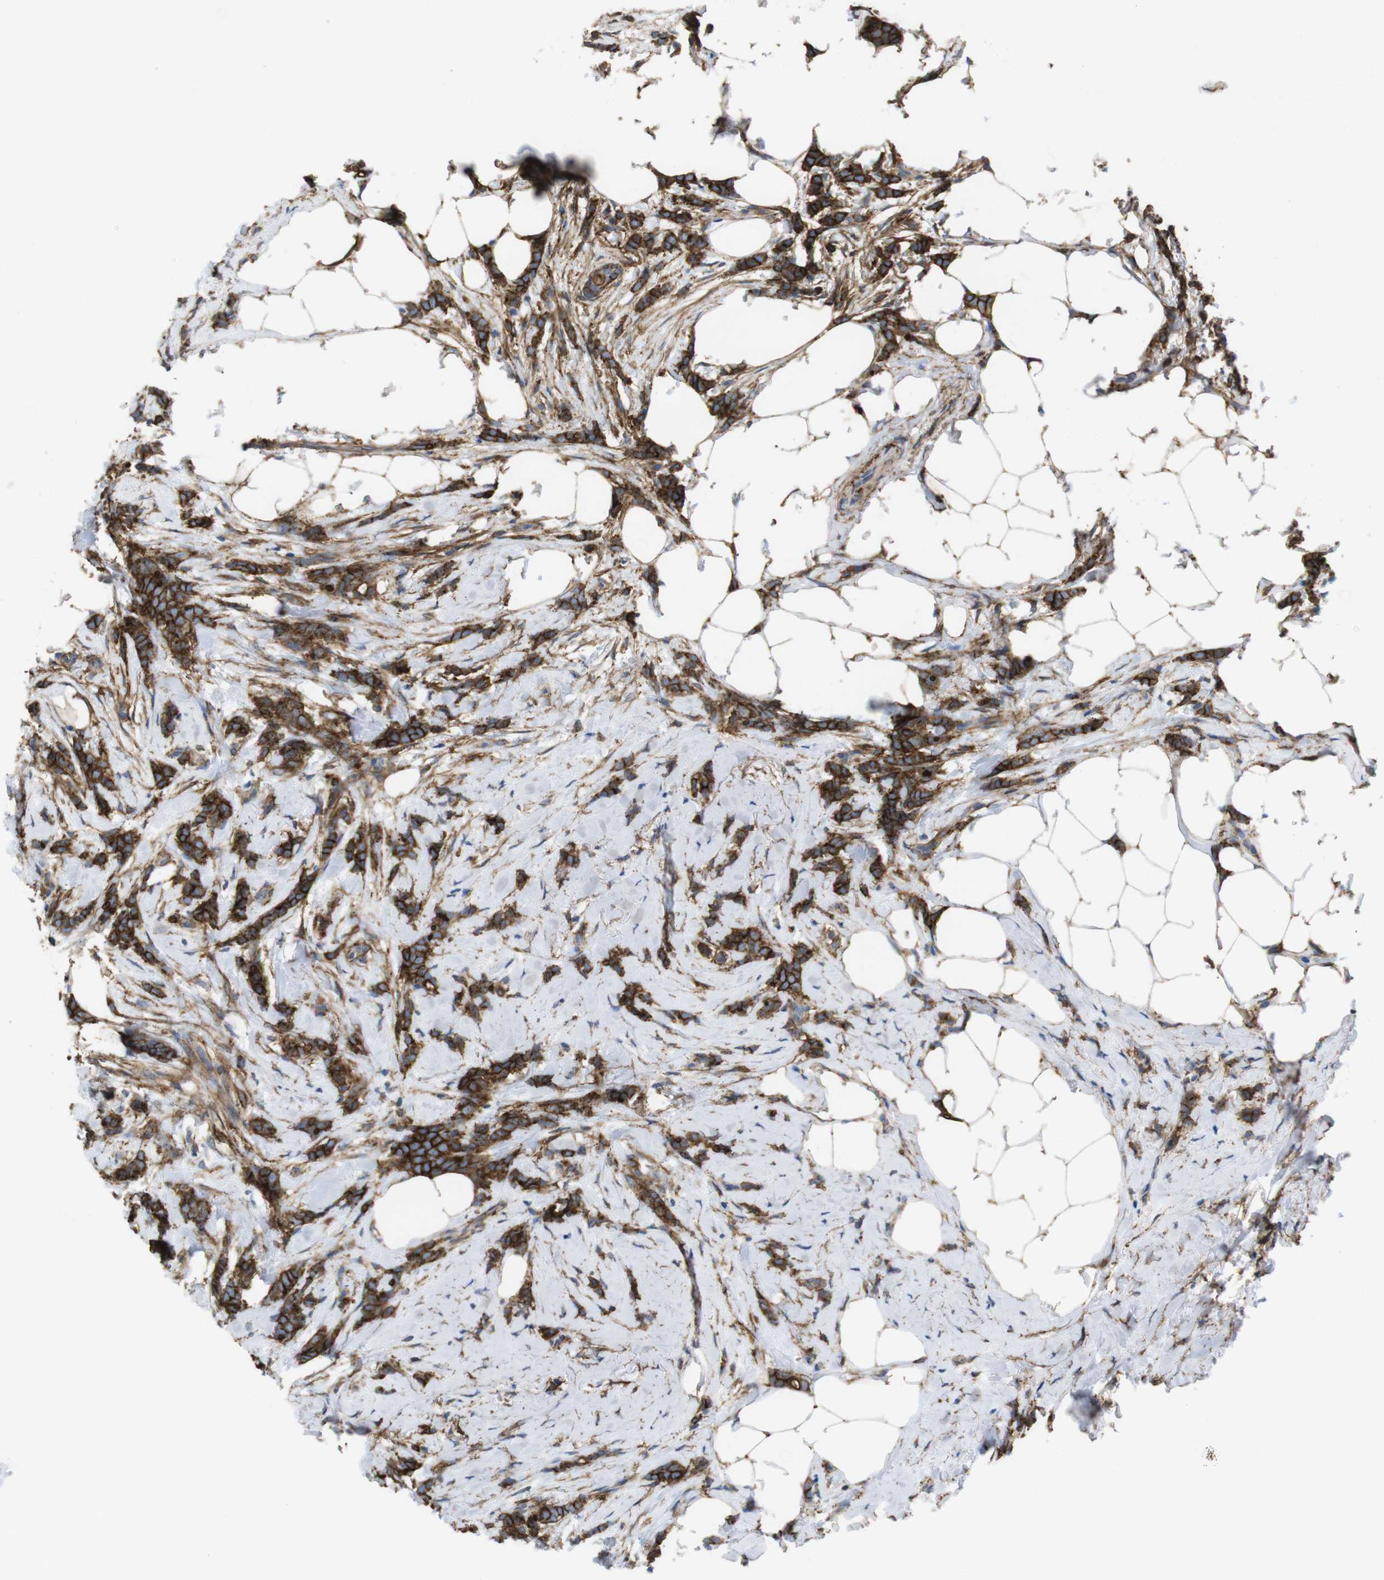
{"staining": {"intensity": "strong", "quantity": ">75%", "location": "cytoplasmic/membranous"}, "tissue": "breast cancer", "cell_type": "Tumor cells", "image_type": "cancer", "snomed": [{"axis": "morphology", "description": "Lobular carcinoma, in situ"}, {"axis": "morphology", "description": "Lobular carcinoma"}, {"axis": "topography", "description": "Breast"}], "caption": "Strong cytoplasmic/membranous expression for a protein is present in about >75% of tumor cells of breast cancer (lobular carcinoma in situ) using IHC.", "gene": "CYBRD1", "patient": {"sex": "female", "age": 41}}